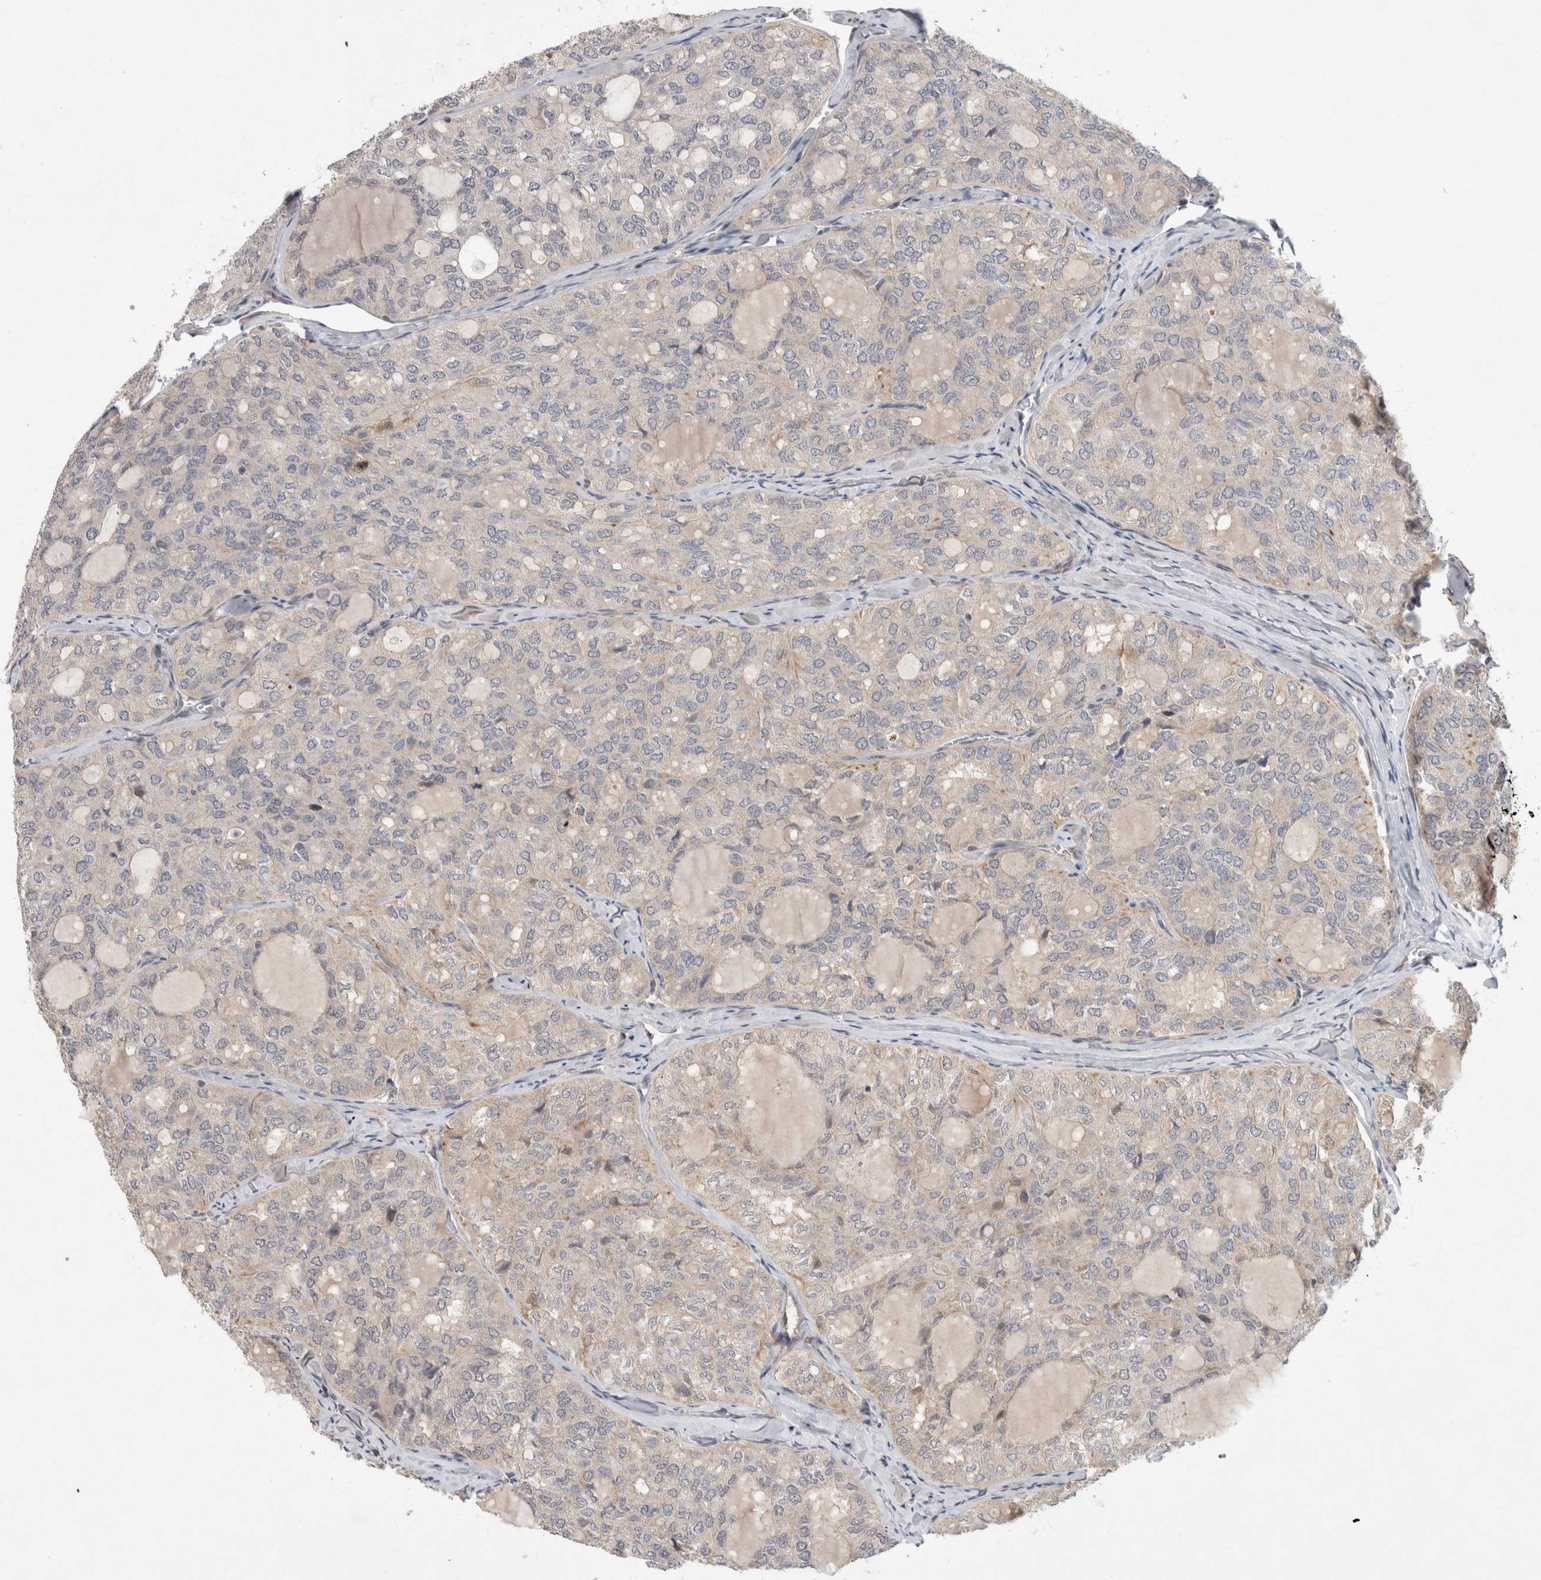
{"staining": {"intensity": "negative", "quantity": "none", "location": "none"}, "tissue": "thyroid cancer", "cell_type": "Tumor cells", "image_type": "cancer", "snomed": [{"axis": "morphology", "description": "Follicular adenoma carcinoma, NOS"}, {"axis": "topography", "description": "Thyroid gland"}], "caption": "Tumor cells show no significant protein positivity in thyroid cancer (follicular adenoma carcinoma). (DAB immunohistochemistry (IHC), high magnification).", "gene": "CRISPLD1", "patient": {"sex": "male", "age": 75}}